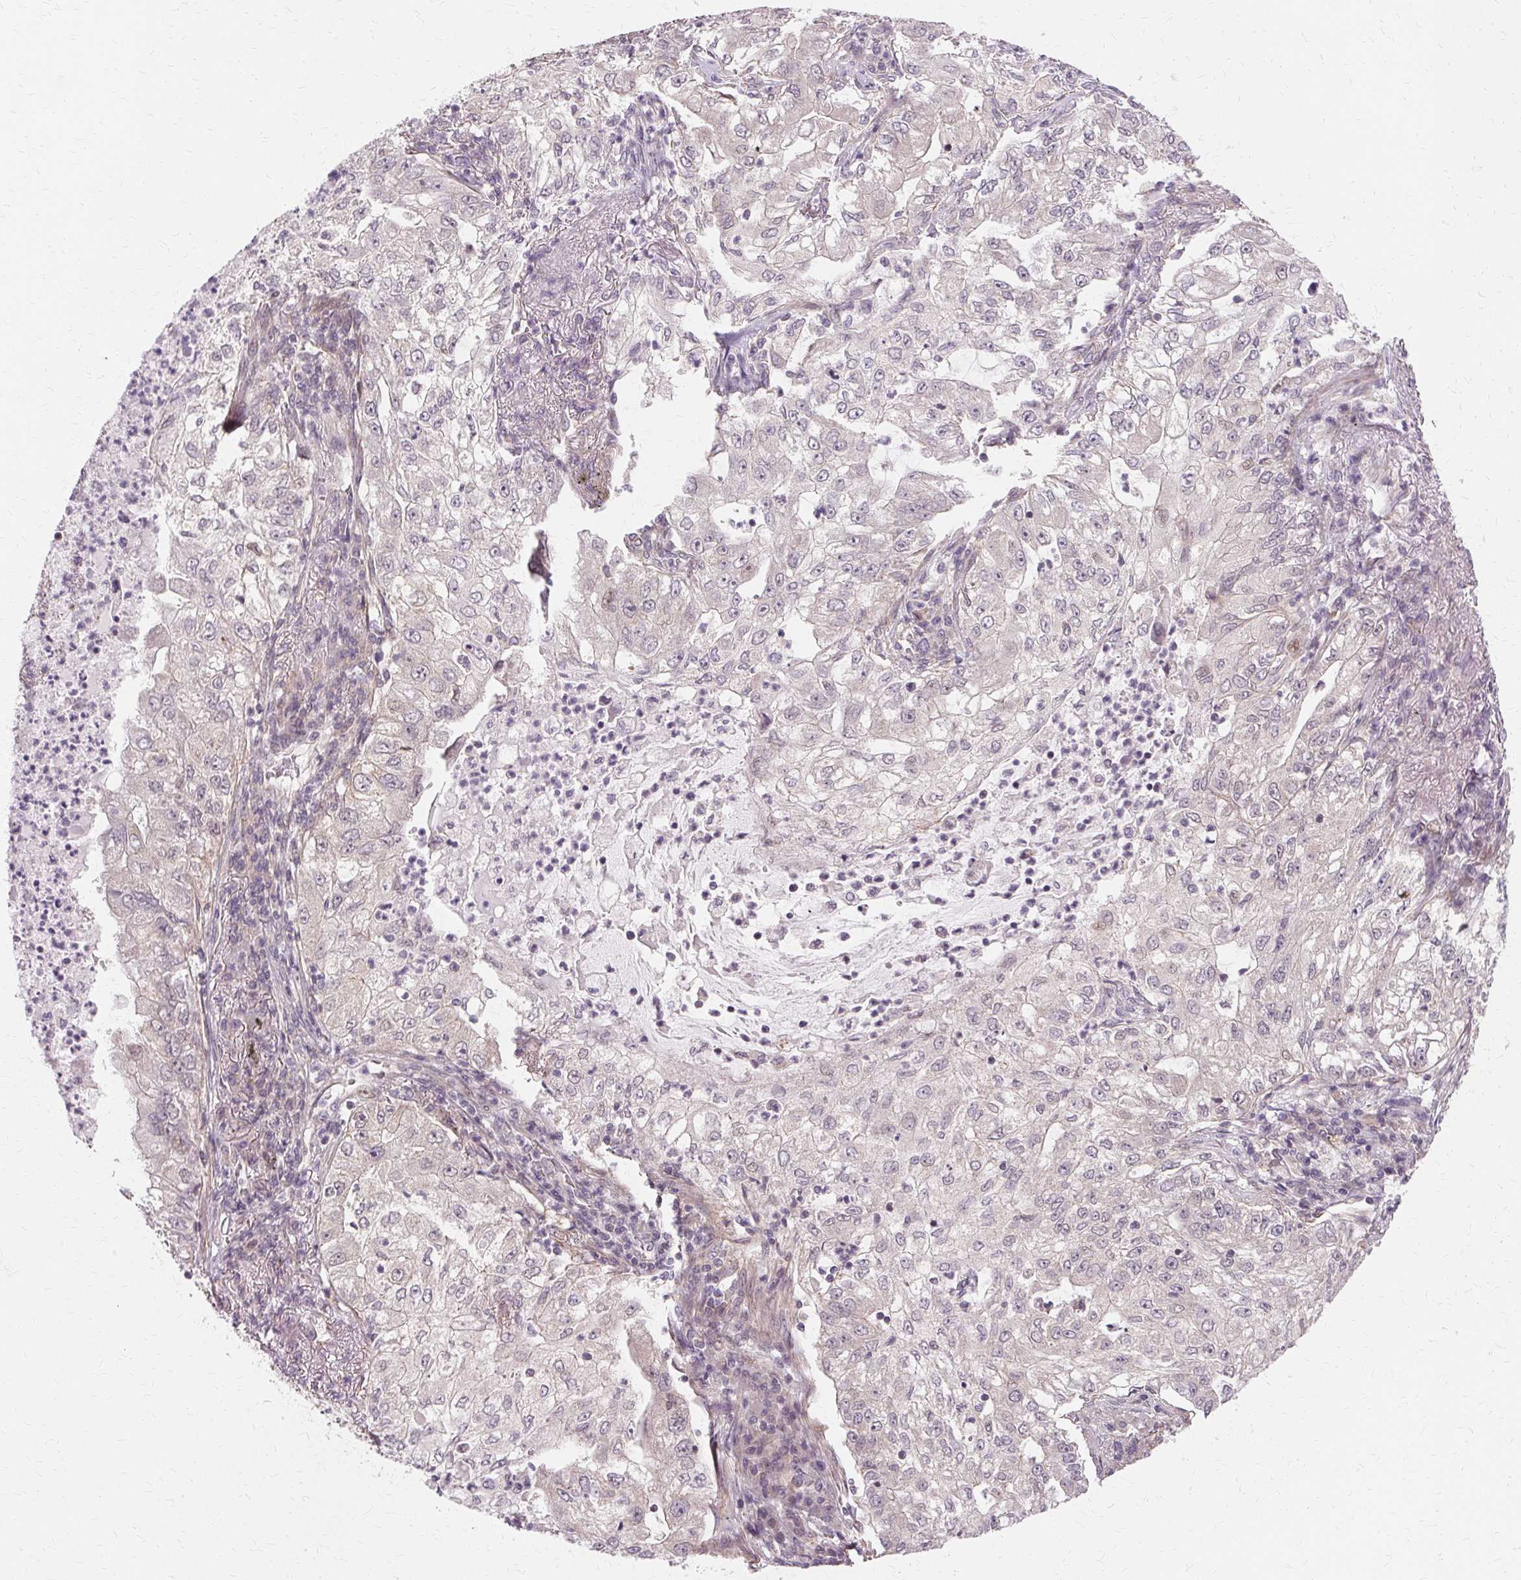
{"staining": {"intensity": "negative", "quantity": "none", "location": "none"}, "tissue": "lung cancer", "cell_type": "Tumor cells", "image_type": "cancer", "snomed": [{"axis": "morphology", "description": "Adenocarcinoma, NOS"}, {"axis": "topography", "description": "Lung"}], "caption": "The image displays no significant expression in tumor cells of adenocarcinoma (lung).", "gene": "USP8", "patient": {"sex": "female", "age": 73}}